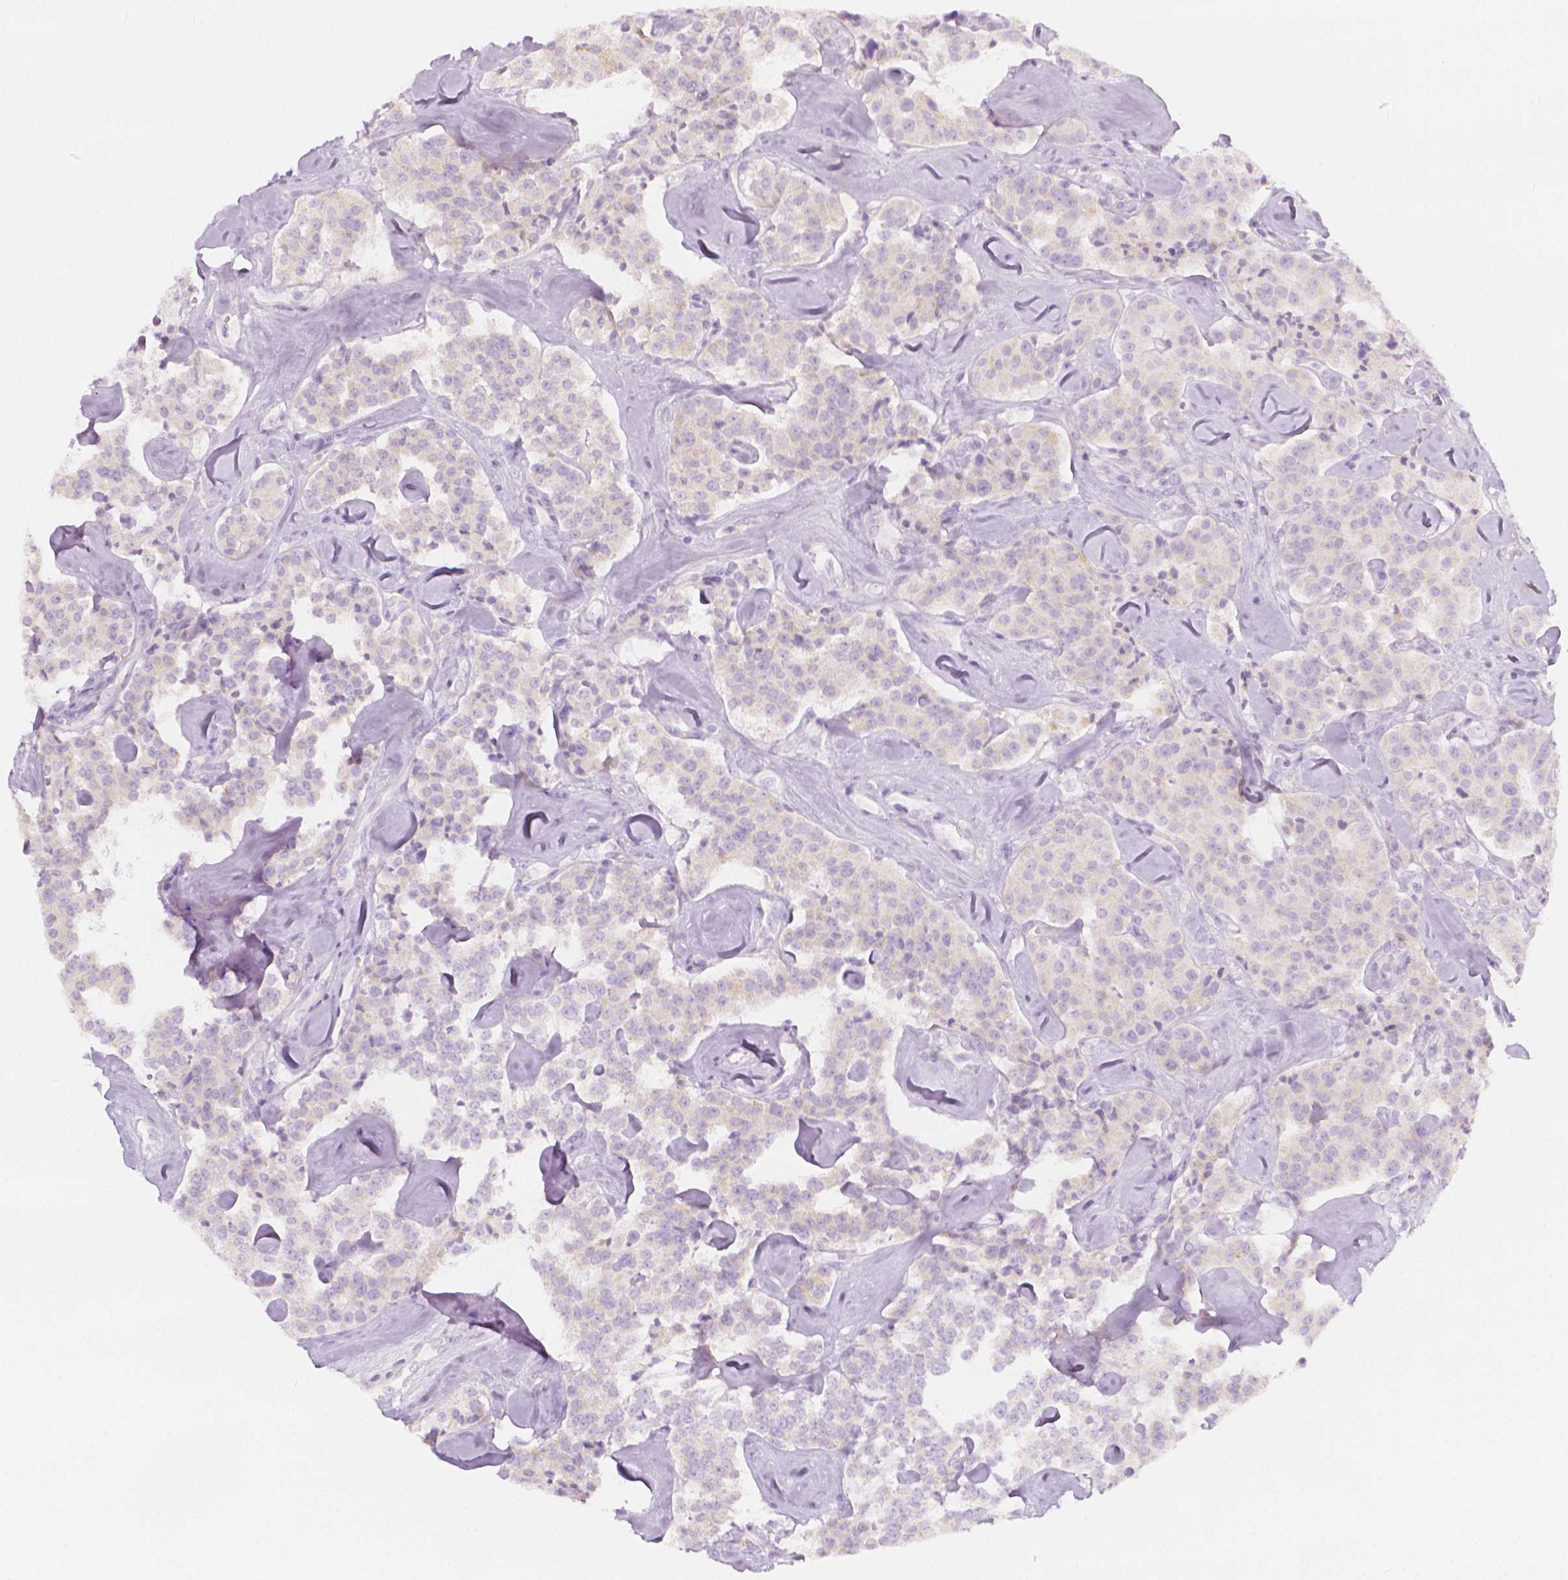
{"staining": {"intensity": "negative", "quantity": "none", "location": "none"}, "tissue": "carcinoid", "cell_type": "Tumor cells", "image_type": "cancer", "snomed": [{"axis": "morphology", "description": "Carcinoid, malignant, NOS"}, {"axis": "topography", "description": "Pancreas"}], "caption": "Immunohistochemical staining of human carcinoid reveals no significant staining in tumor cells.", "gene": "RBFOX1", "patient": {"sex": "male", "age": 41}}